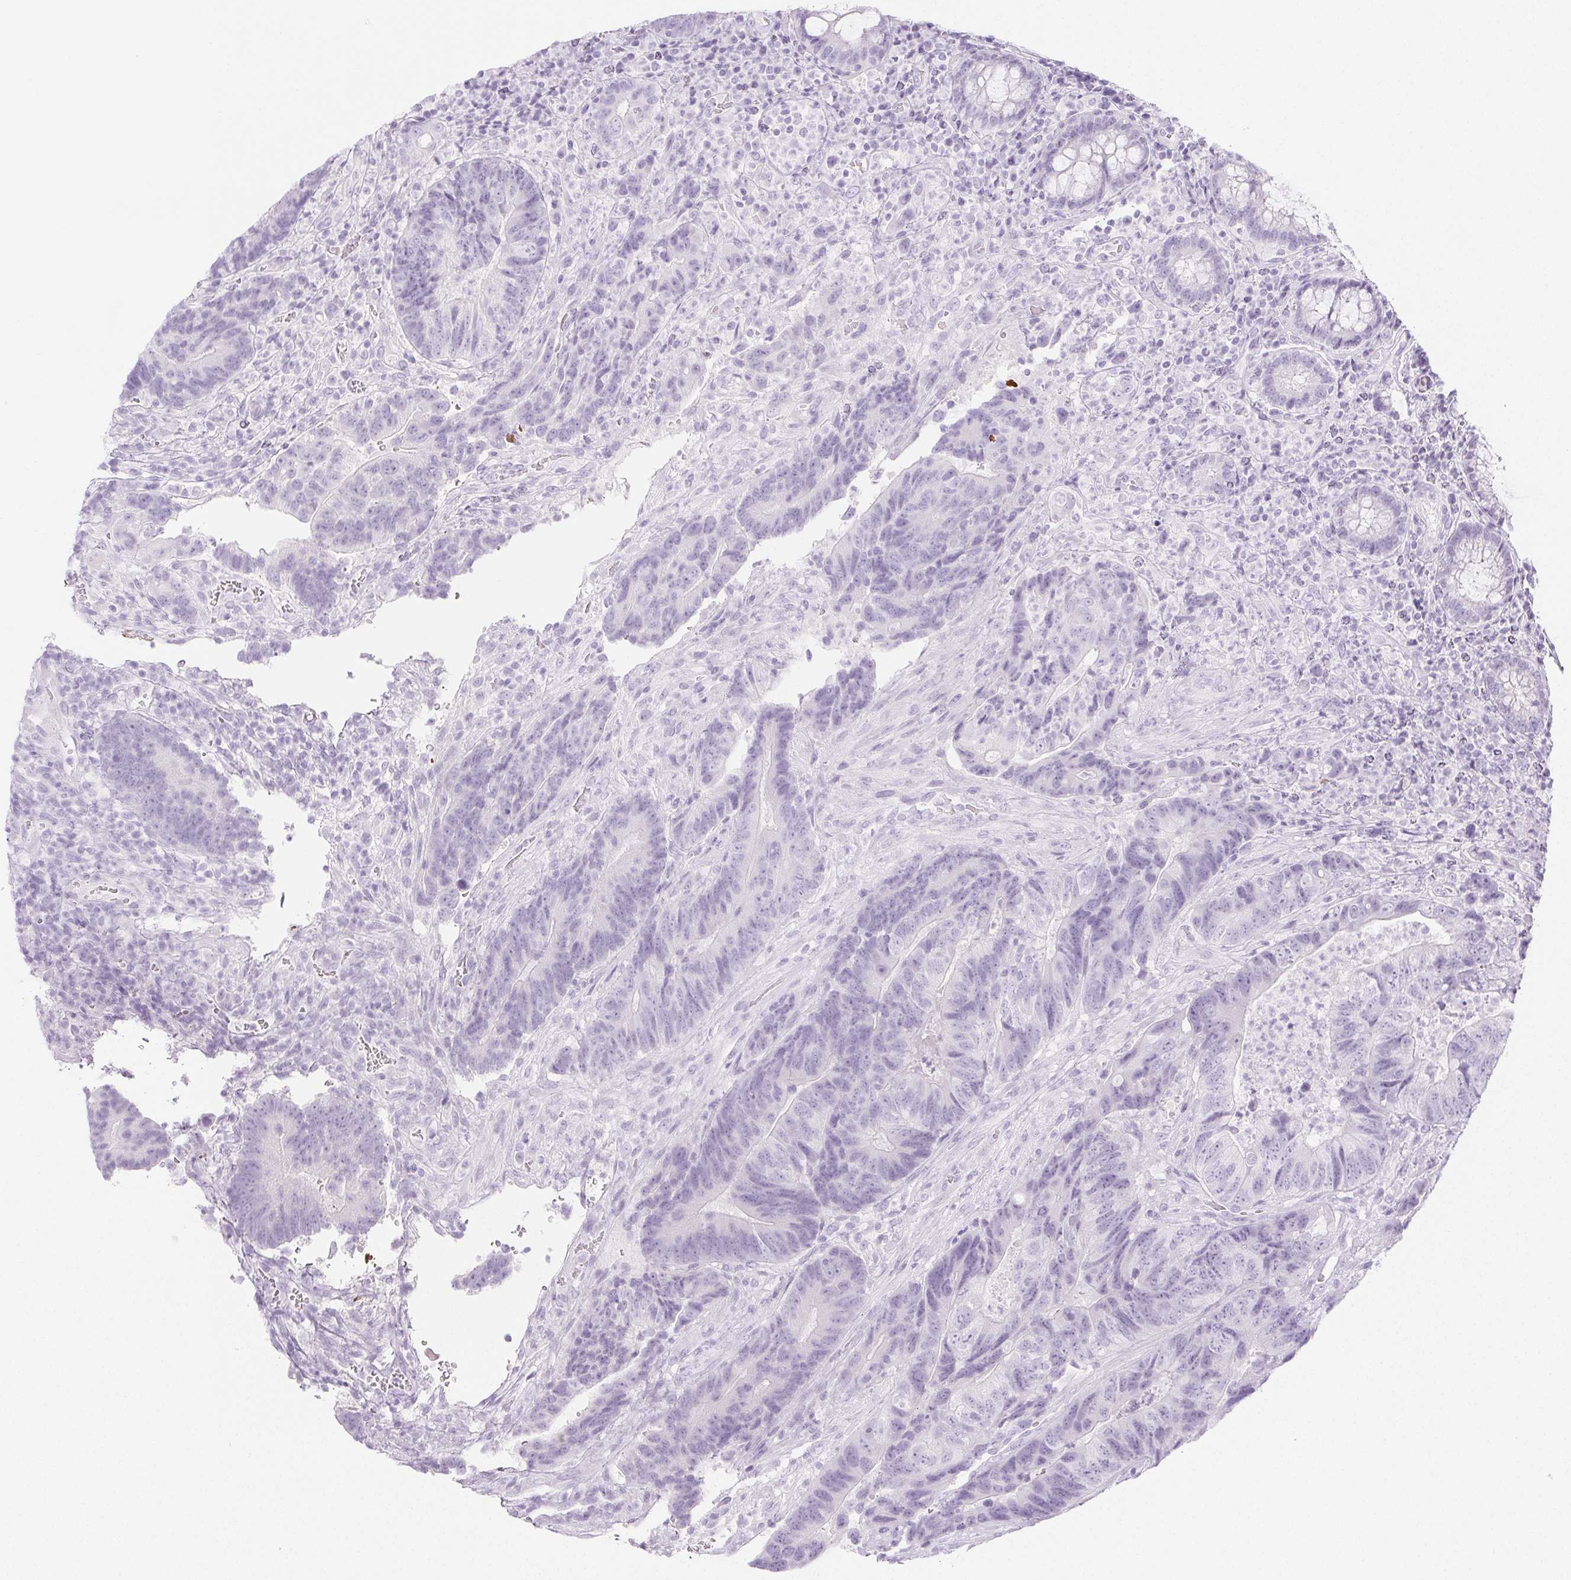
{"staining": {"intensity": "negative", "quantity": "none", "location": "none"}, "tissue": "colorectal cancer", "cell_type": "Tumor cells", "image_type": "cancer", "snomed": [{"axis": "morphology", "description": "Normal tissue, NOS"}, {"axis": "morphology", "description": "Adenocarcinoma, NOS"}, {"axis": "topography", "description": "Colon"}], "caption": "A photomicrograph of adenocarcinoma (colorectal) stained for a protein displays no brown staining in tumor cells.", "gene": "SPRR3", "patient": {"sex": "female", "age": 48}}